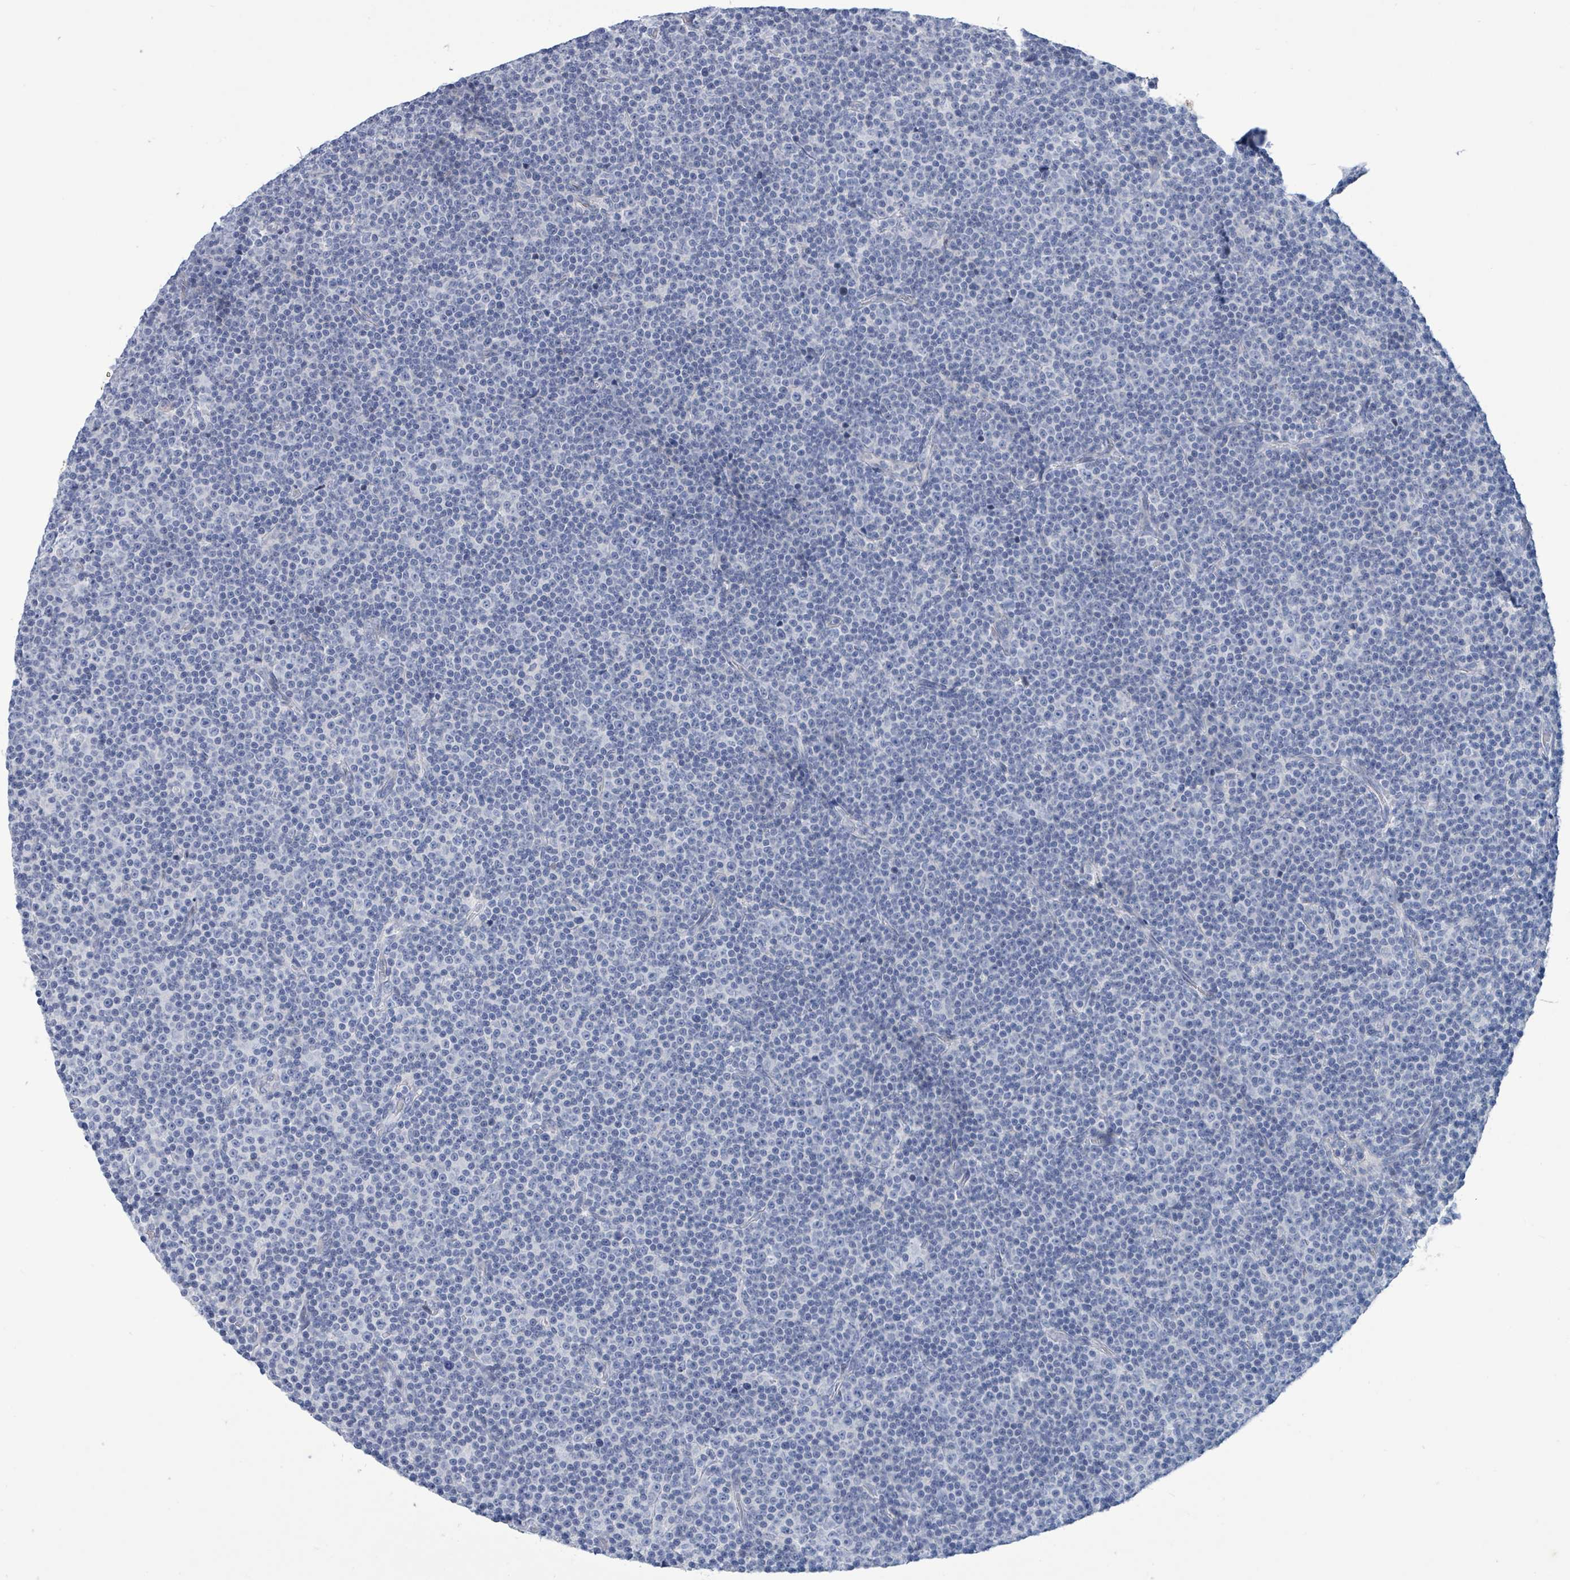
{"staining": {"intensity": "negative", "quantity": "none", "location": "none"}, "tissue": "lymphoma", "cell_type": "Tumor cells", "image_type": "cancer", "snomed": [{"axis": "morphology", "description": "Malignant lymphoma, non-Hodgkin's type, Low grade"}, {"axis": "topography", "description": "Lymph node"}], "caption": "The photomicrograph shows no staining of tumor cells in lymphoma.", "gene": "NTN3", "patient": {"sex": "female", "age": 67}}